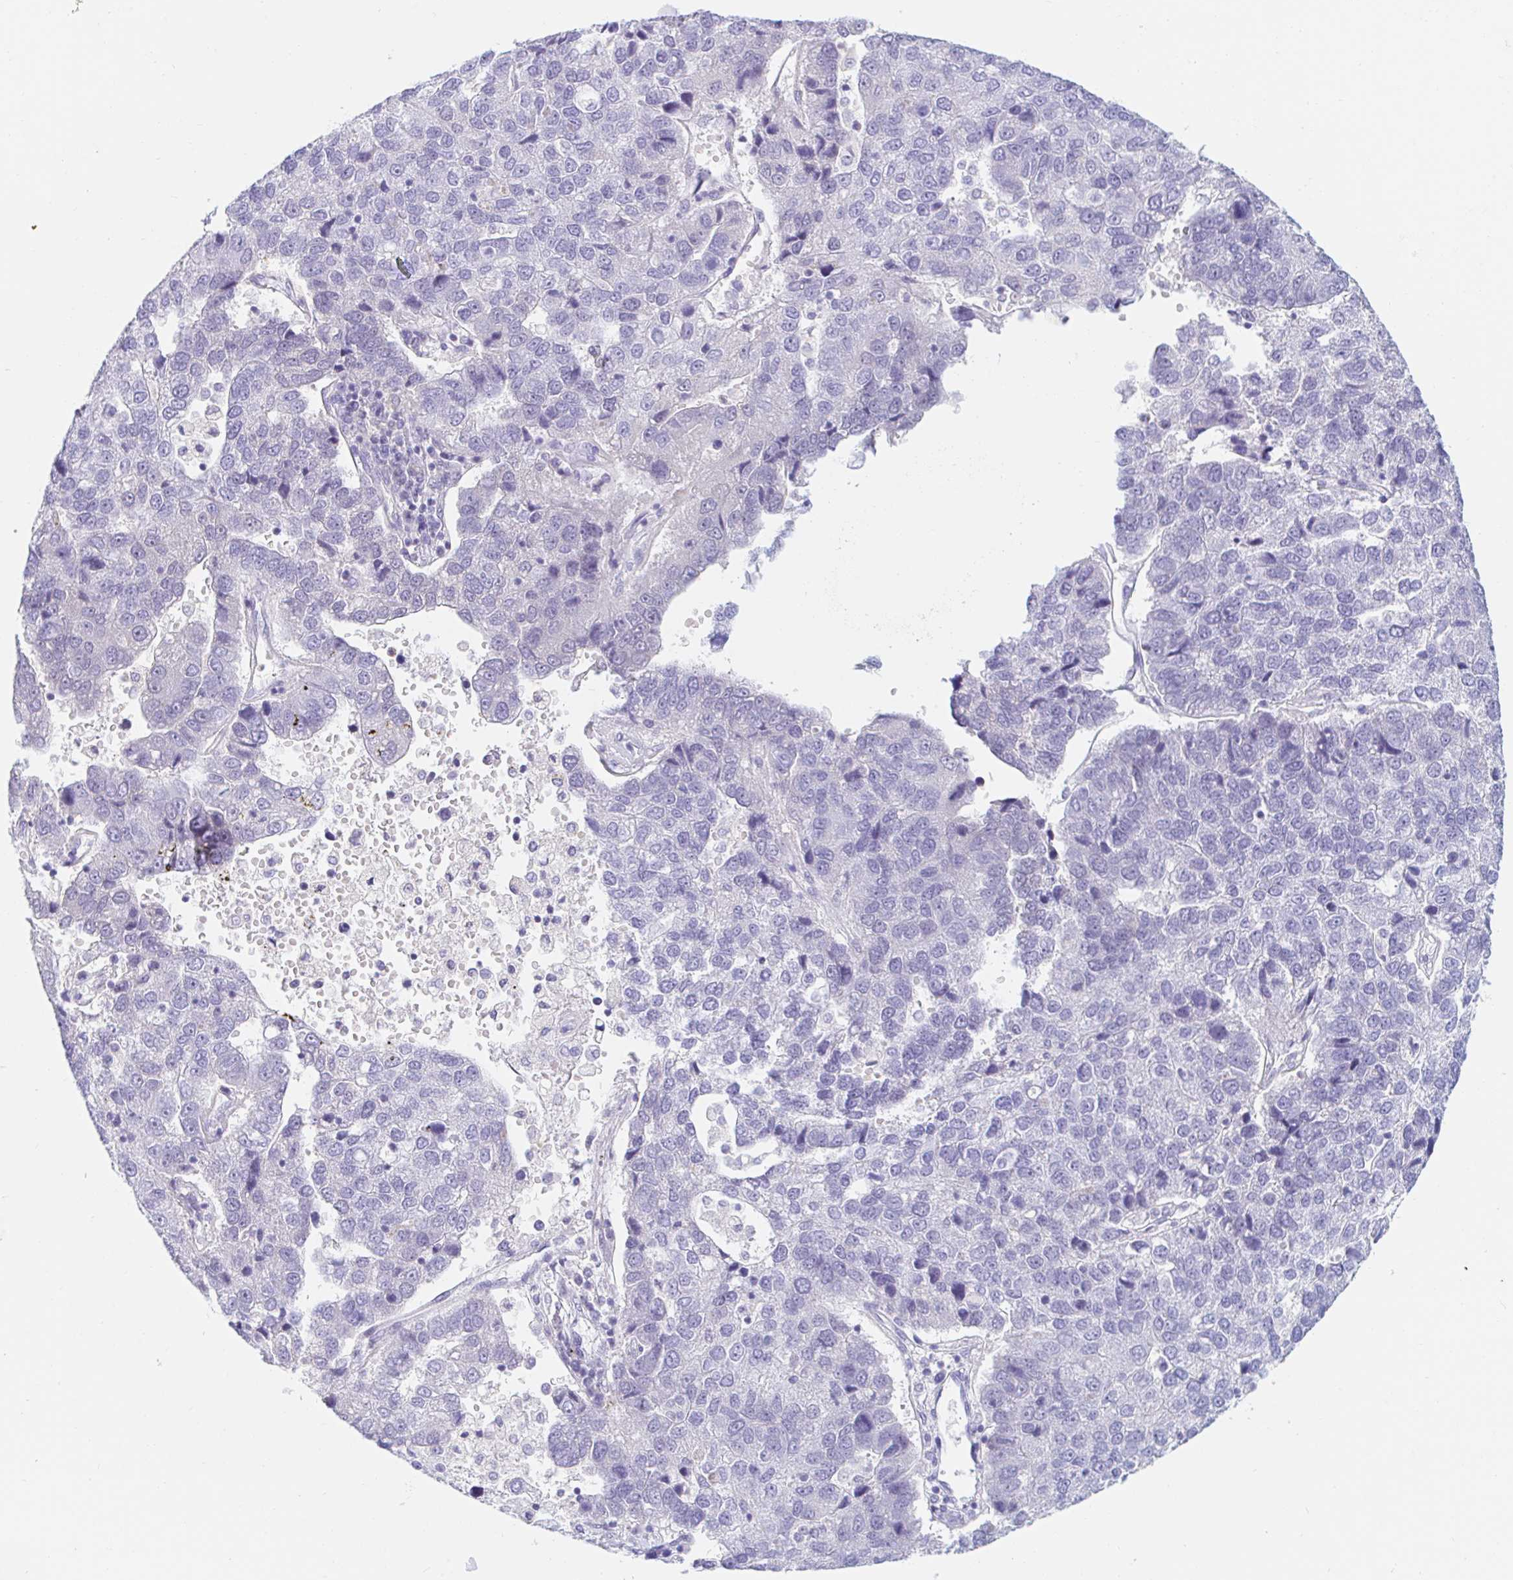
{"staining": {"intensity": "negative", "quantity": "none", "location": "none"}, "tissue": "pancreatic cancer", "cell_type": "Tumor cells", "image_type": "cancer", "snomed": [{"axis": "morphology", "description": "Adenocarcinoma, NOS"}, {"axis": "topography", "description": "Pancreas"}], "caption": "An image of pancreatic cancer (adenocarcinoma) stained for a protein shows no brown staining in tumor cells.", "gene": "TEX44", "patient": {"sex": "female", "age": 61}}